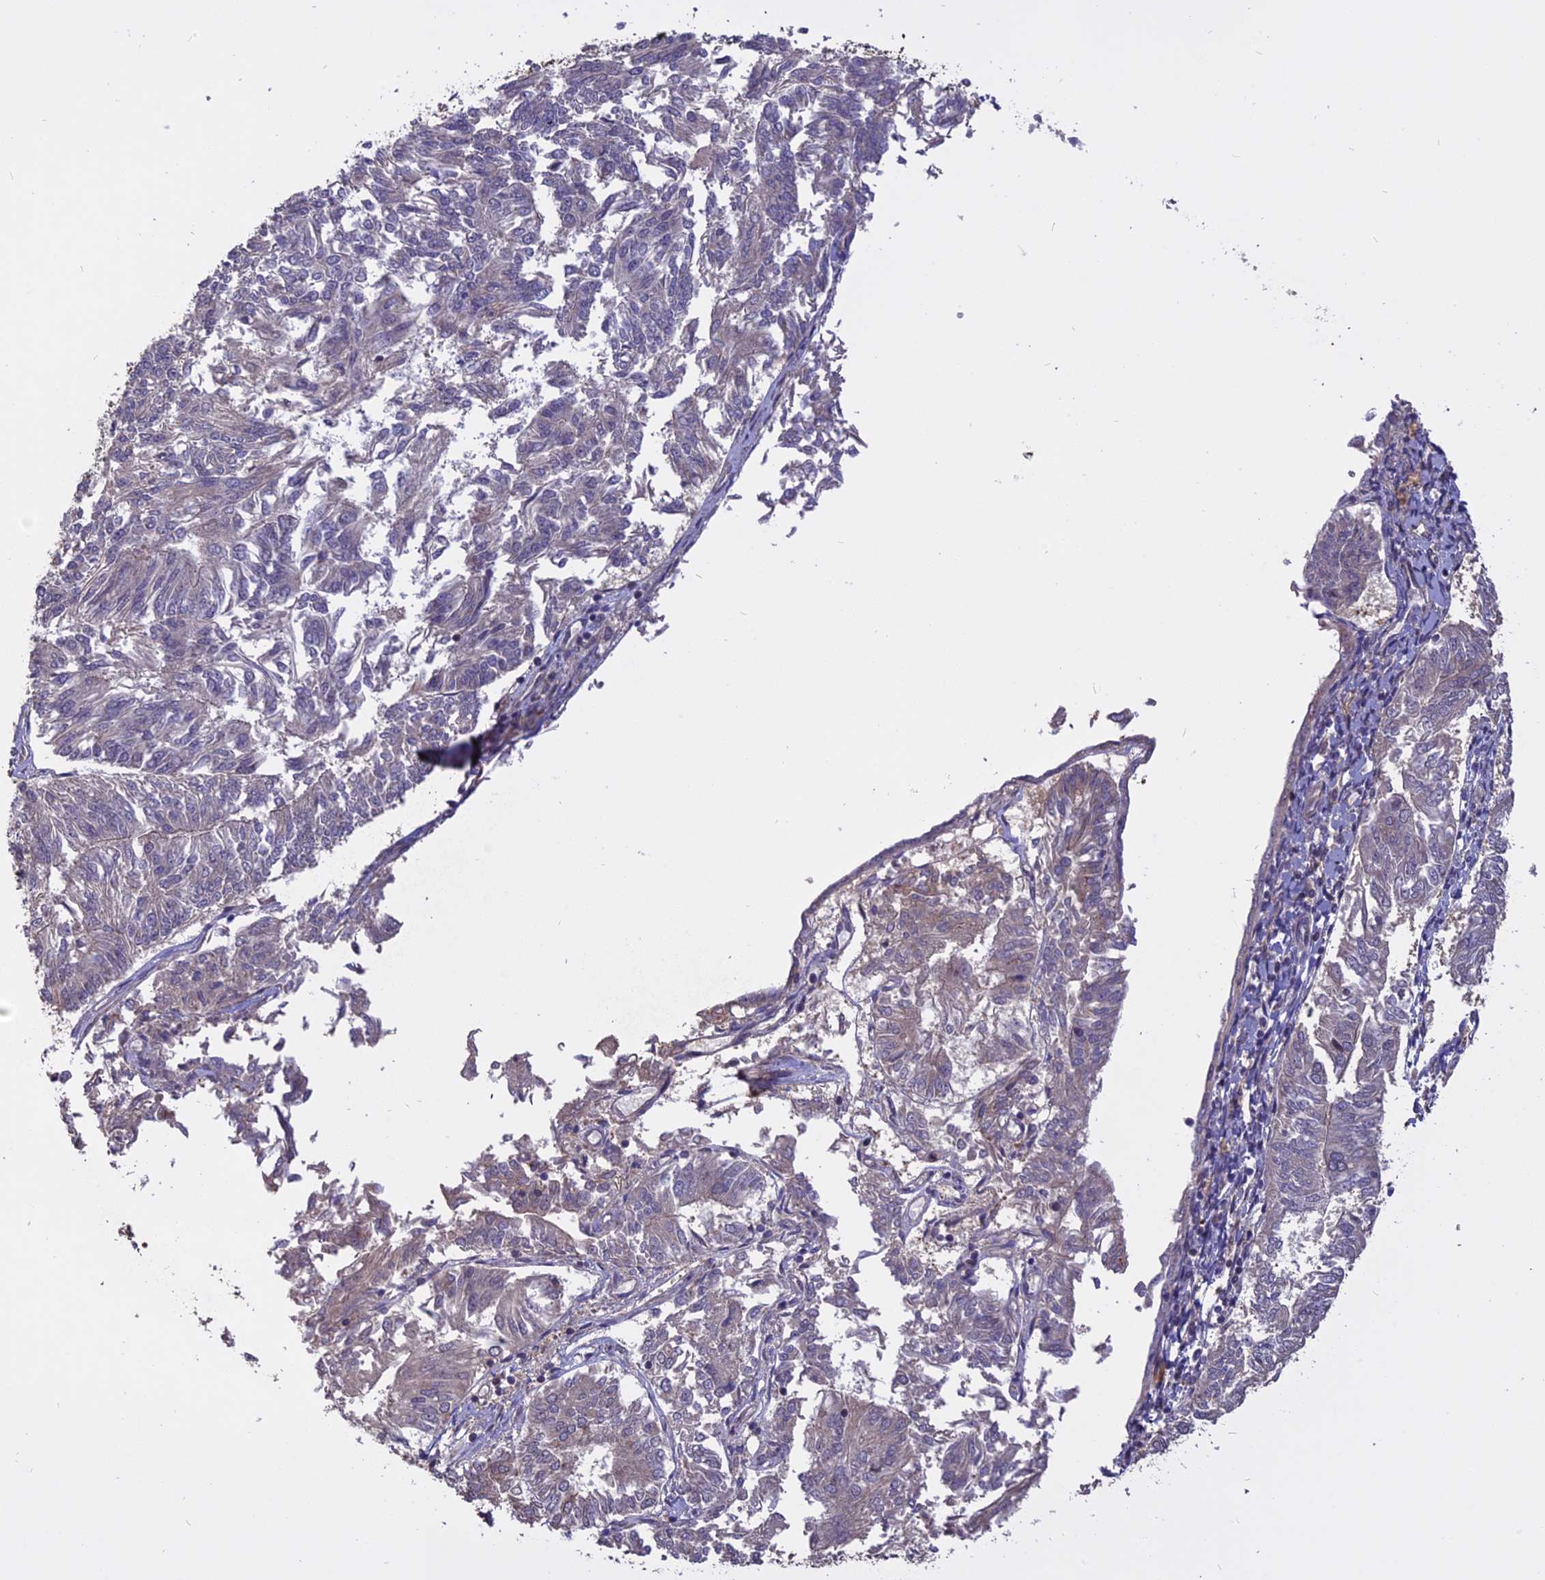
{"staining": {"intensity": "negative", "quantity": "none", "location": "none"}, "tissue": "endometrial cancer", "cell_type": "Tumor cells", "image_type": "cancer", "snomed": [{"axis": "morphology", "description": "Adenocarcinoma, NOS"}, {"axis": "topography", "description": "Endometrium"}], "caption": "Human endometrial cancer (adenocarcinoma) stained for a protein using immunohistochemistry shows no positivity in tumor cells.", "gene": "CARMIL2", "patient": {"sex": "female", "age": 58}}